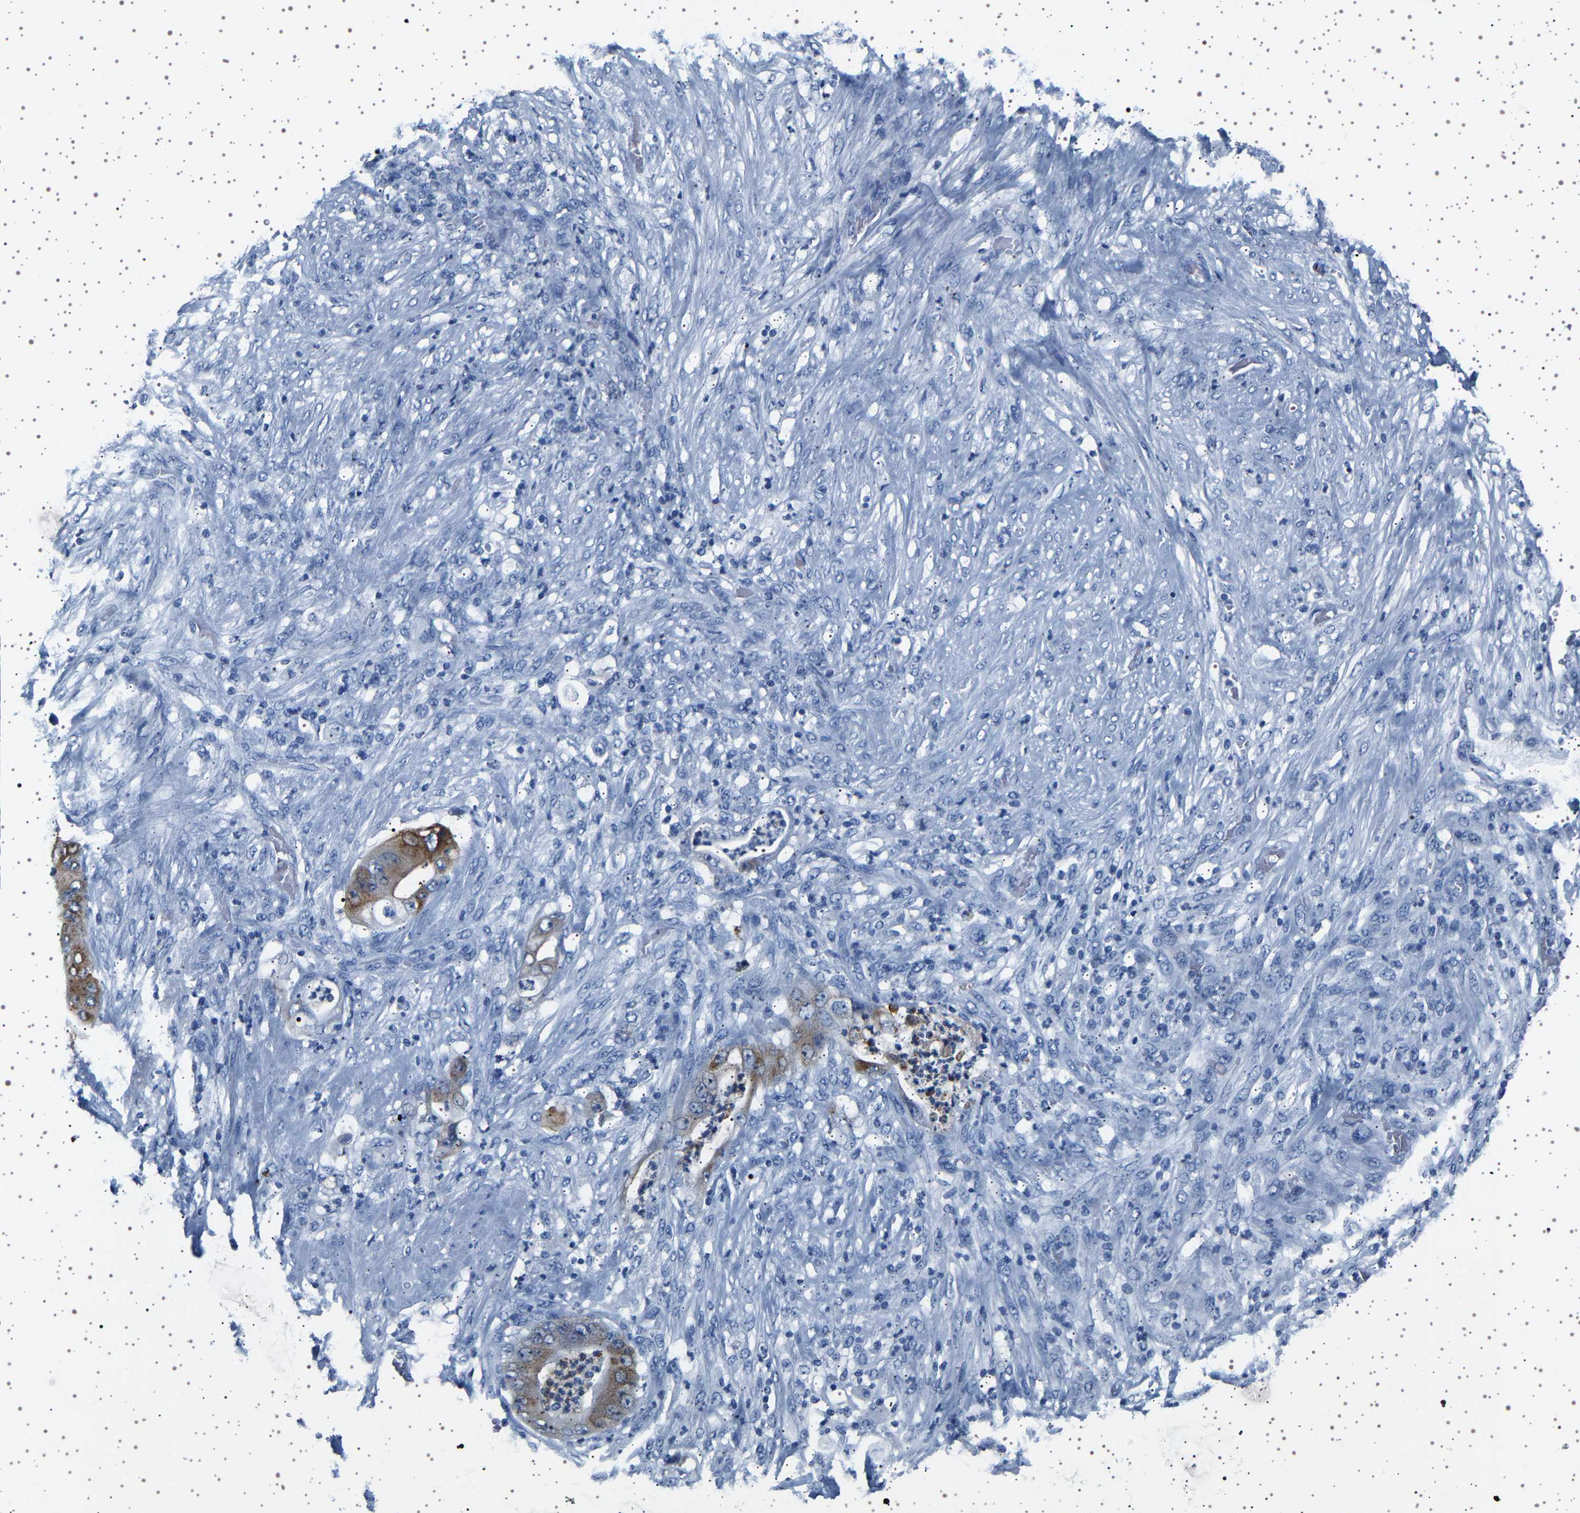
{"staining": {"intensity": "weak", "quantity": "<25%", "location": "cytoplasmic/membranous"}, "tissue": "stomach cancer", "cell_type": "Tumor cells", "image_type": "cancer", "snomed": [{"axis": "morphology", "description": "Adenocarcinoma, NOS"}, {"axis": "topography", "description": "Stomach"}], "caption": "Micrograph shows no significant protein expression in tumor cells of stomach cancer.", "gene": "TFF3", "patient": {"sex": "female", "age": 73}}